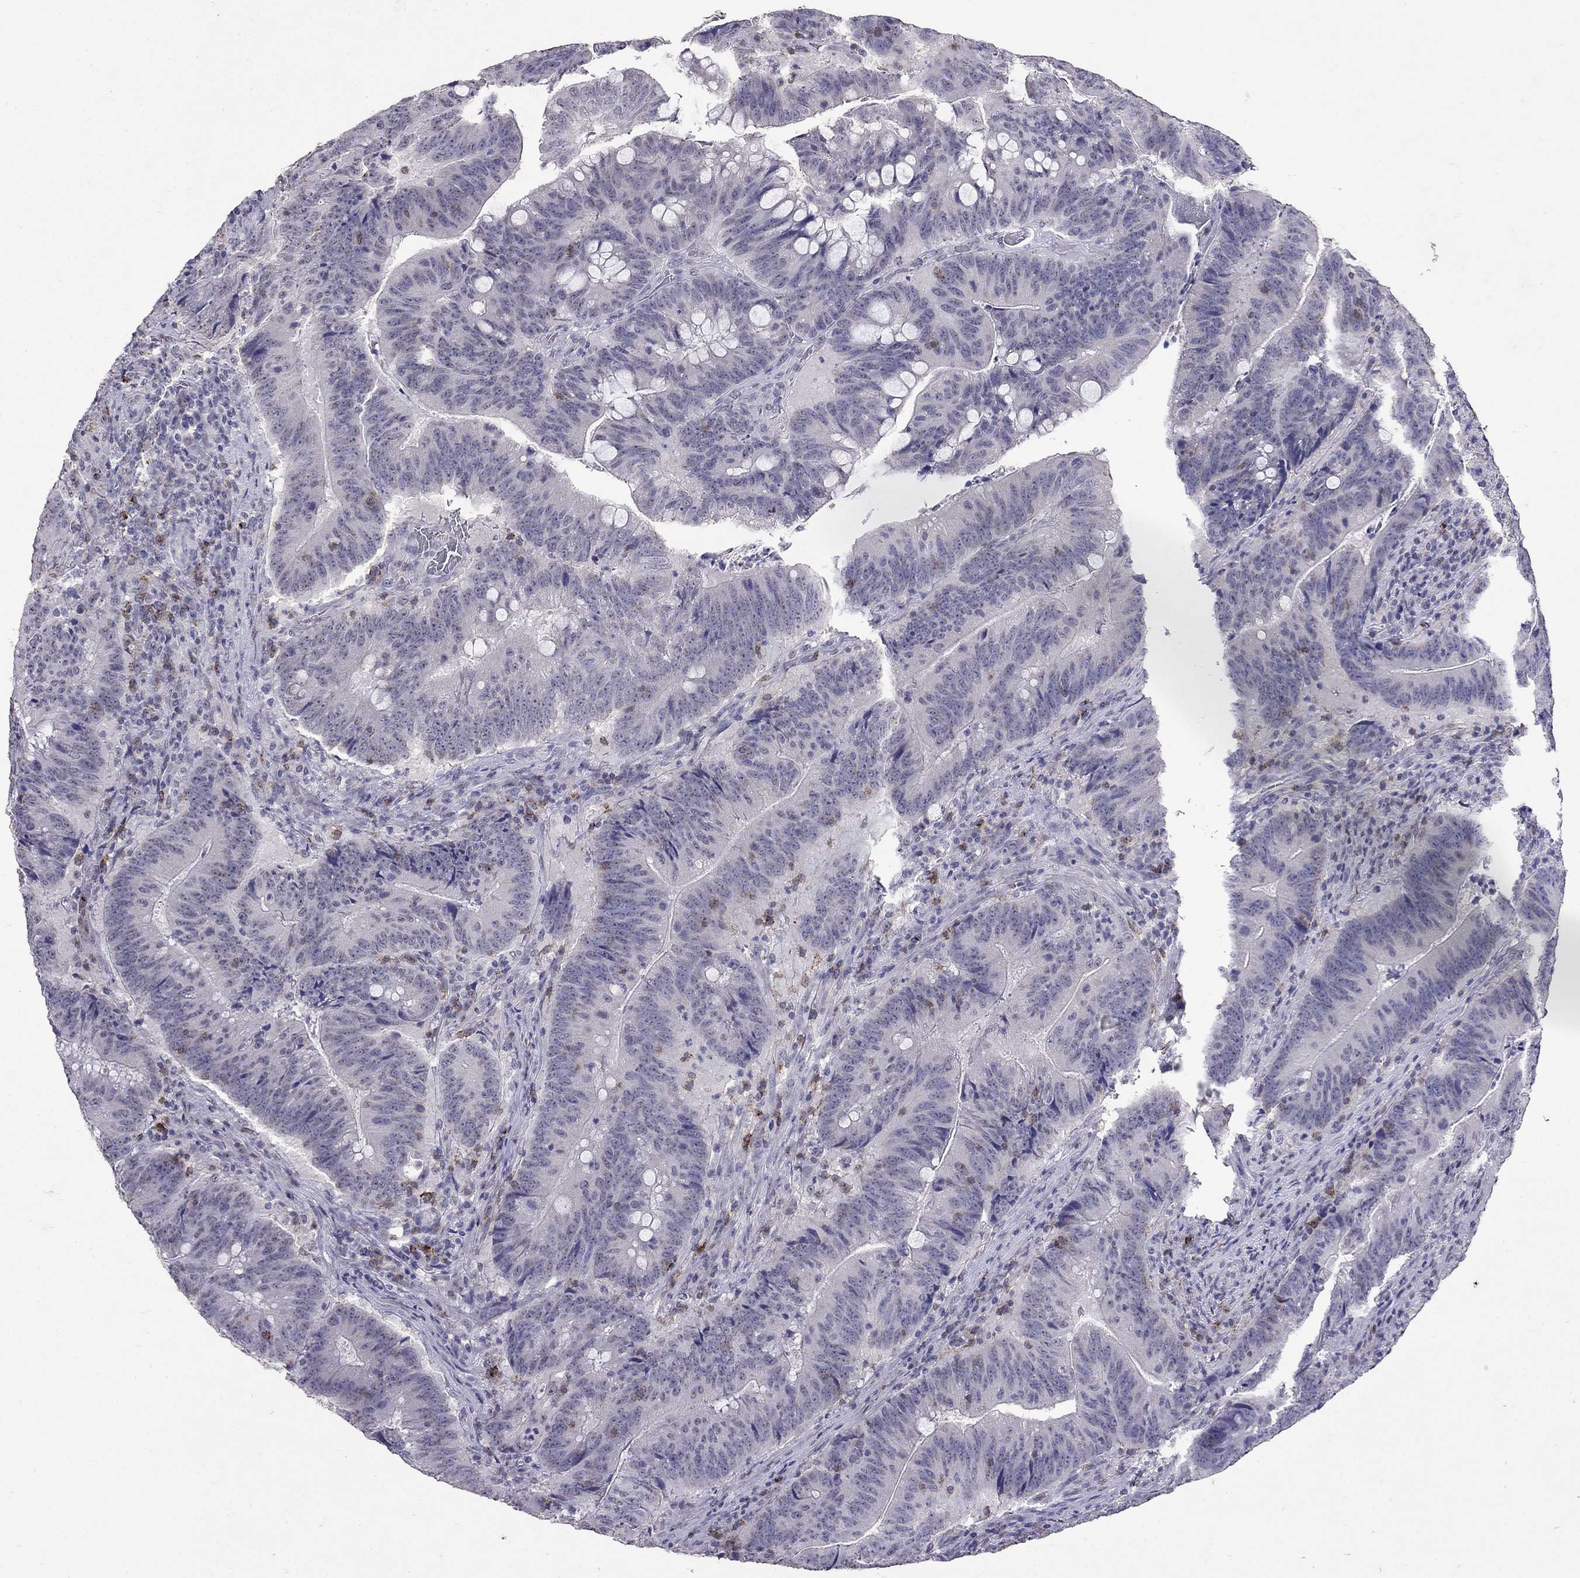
{"staining": {"intensity": "negative", "quantity": "none", "location": "none"}, "tissue": "colorectal cancer", "cell_type": "Tumor cells", "image_type": "cancer", "snomed": [{"axis": "morphology", "description": "Adenocarcinoma, NOS"}, {"axis": "topography", "description": "Colon"}], "caption": "Immunohistochemical staining of human colorectal cancer (adenocarcinoma) demonstrates no significant positivity in tumor cells.", "gene": "CD8B", "patient": {"sex": "female", "age": 87}}